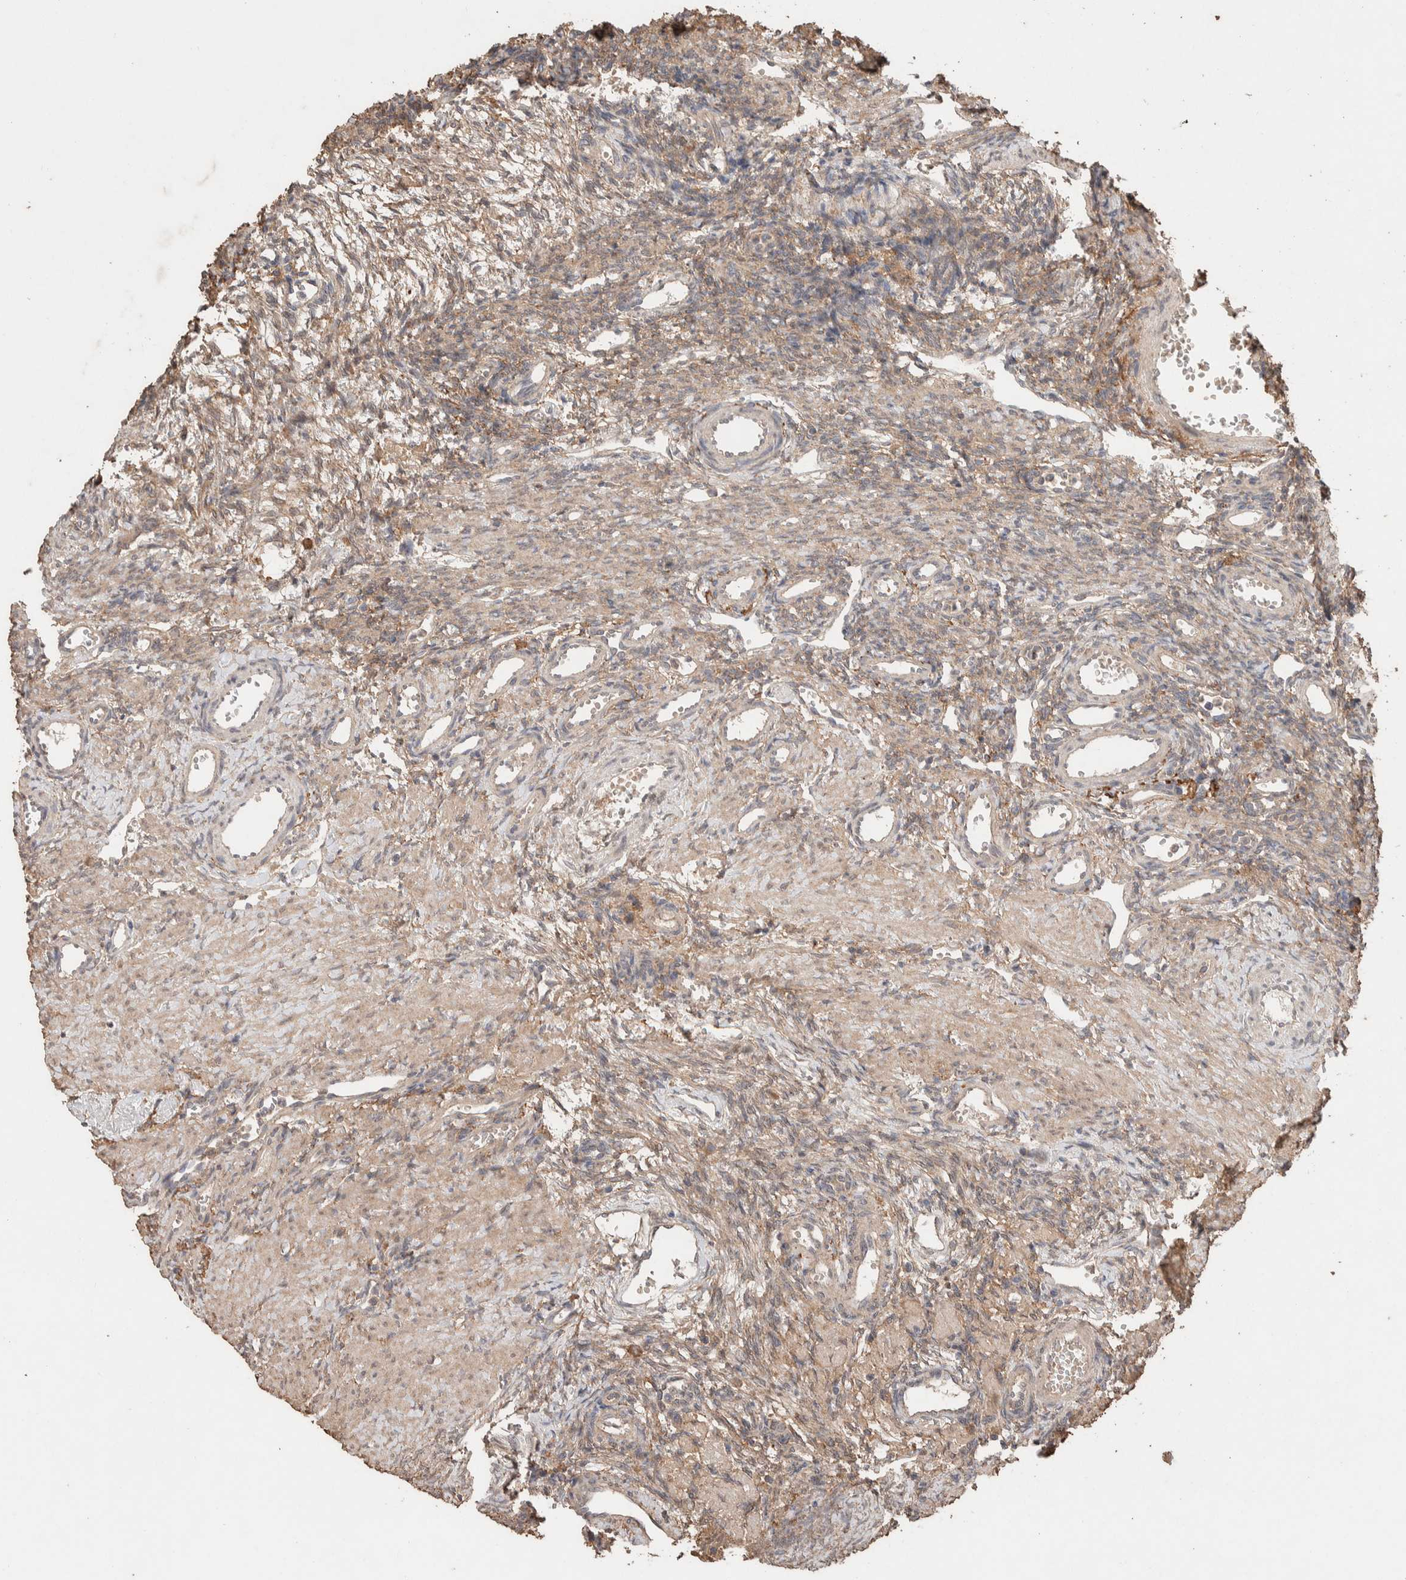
{"staining": {"intensity": "weak", "quantity": ">75%", "location": "cytoplasmic/membranous"}, "tissue": "ovary", "cell_type": "Ovarian stroma cells", "image_type": "normal", "snomed": [{"axis": "morphology", "description": "Normal tissue, NOS"}, {"axis": "topography", "description": "Ovary"}], "caption": "Protein expression analysis of unremarkable human ovary reveals weak cytoplasmic/membranous positivity in about >75% of ovarian stroma cells.", "gene": "KCNJ5", "patient": {"sex": "female", "age": 33}}